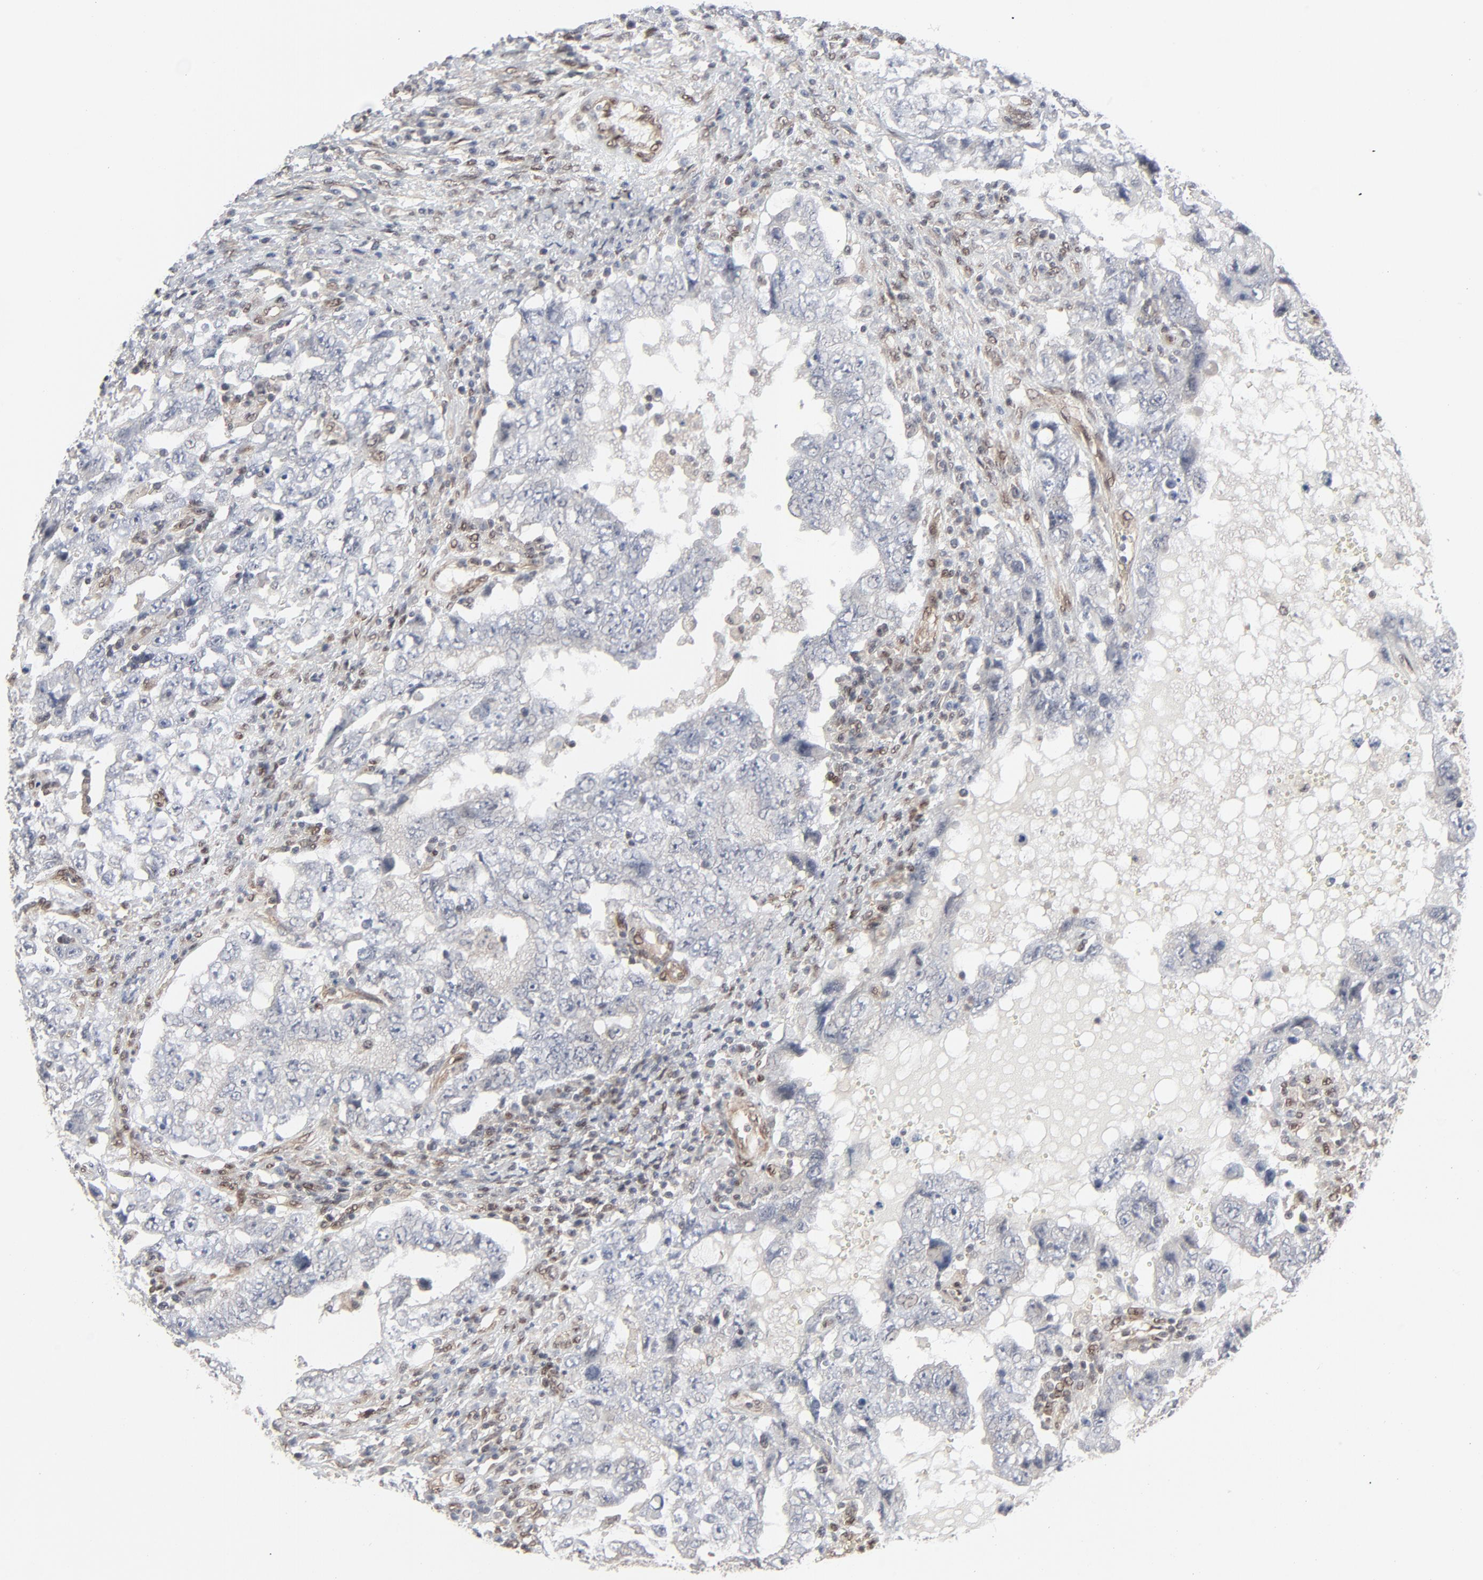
{"staining": {"intensity": "negative", "quantity": "none", "location": "none"}, "tissue": "testis cancer", "cell_type": "Tumor cells", "image_type": "cancer", "snomed": [{"axis": "morphology", "description": "Carcinoma, Embryonal, NOS"}, {"axis": "topography", "description": "Testis"}], "caption": "The image displays no significant staining in tumor cells of testis cancer. (DAB (3,3'-diaminobenzidine) immunohistochemistry (IHC) visualized using brightfield microscopy, high magnification).", "gene": "AKT1", "patient": {"sex": "male", "age": 26}}